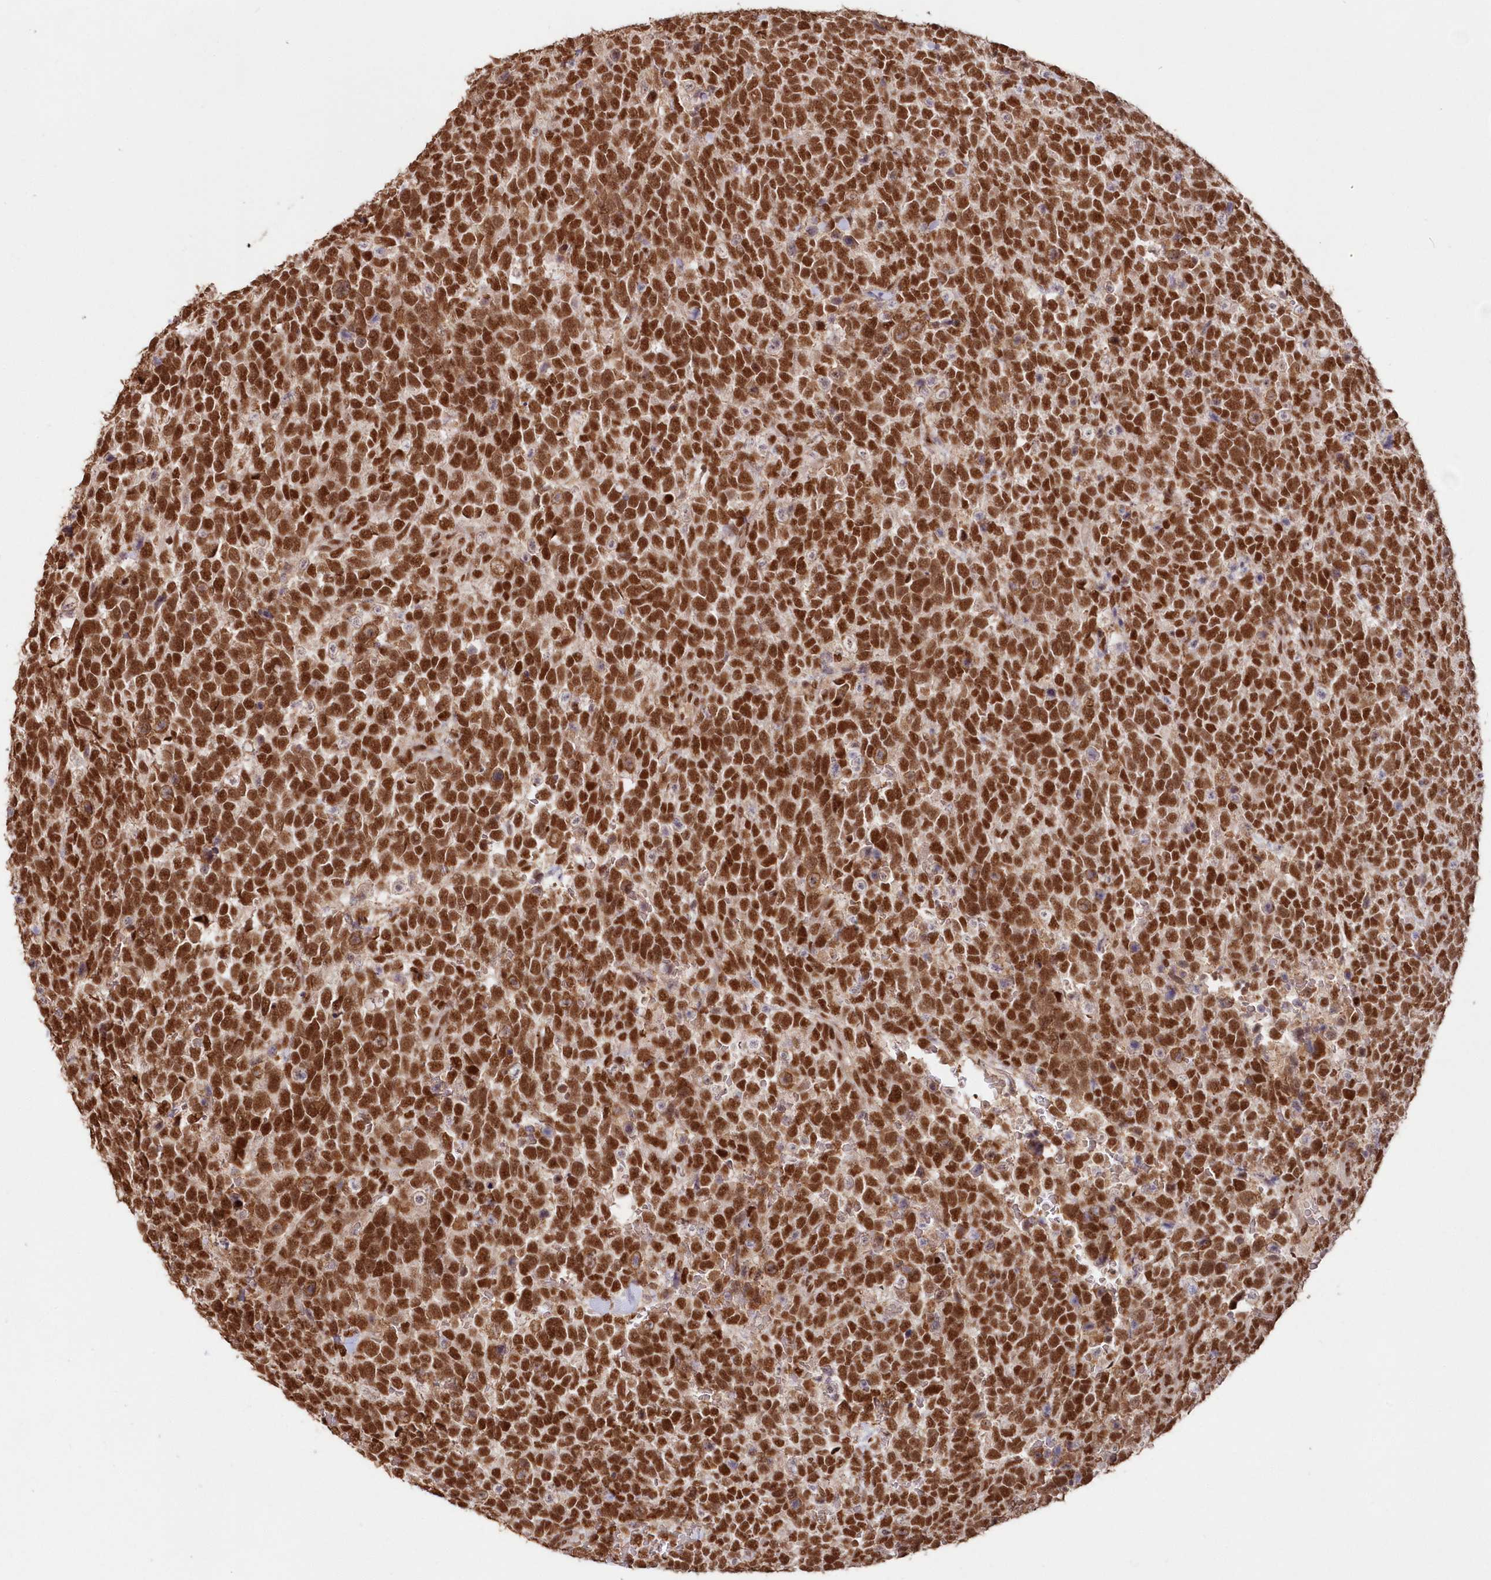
{"staining": {"intensity": "strong", "quantity": ">75%", "location": "nuclear"}, "tissue": "urothelial cancer", "cell_type": "Tumor cells", "image_type": "cancer", "snomed": [{"axis": "morphology", "description": "Urothelial carcinoma, High grade"}, {"axis": "topography", "description": "Urinary bladder"}], "caption": "A high amount of strong nuclear staining is present in about >75% of tumor cells in urothelial cancer tissue.", "gene": "PDS5A", "patient": {"sex": "female", "age": 82}}